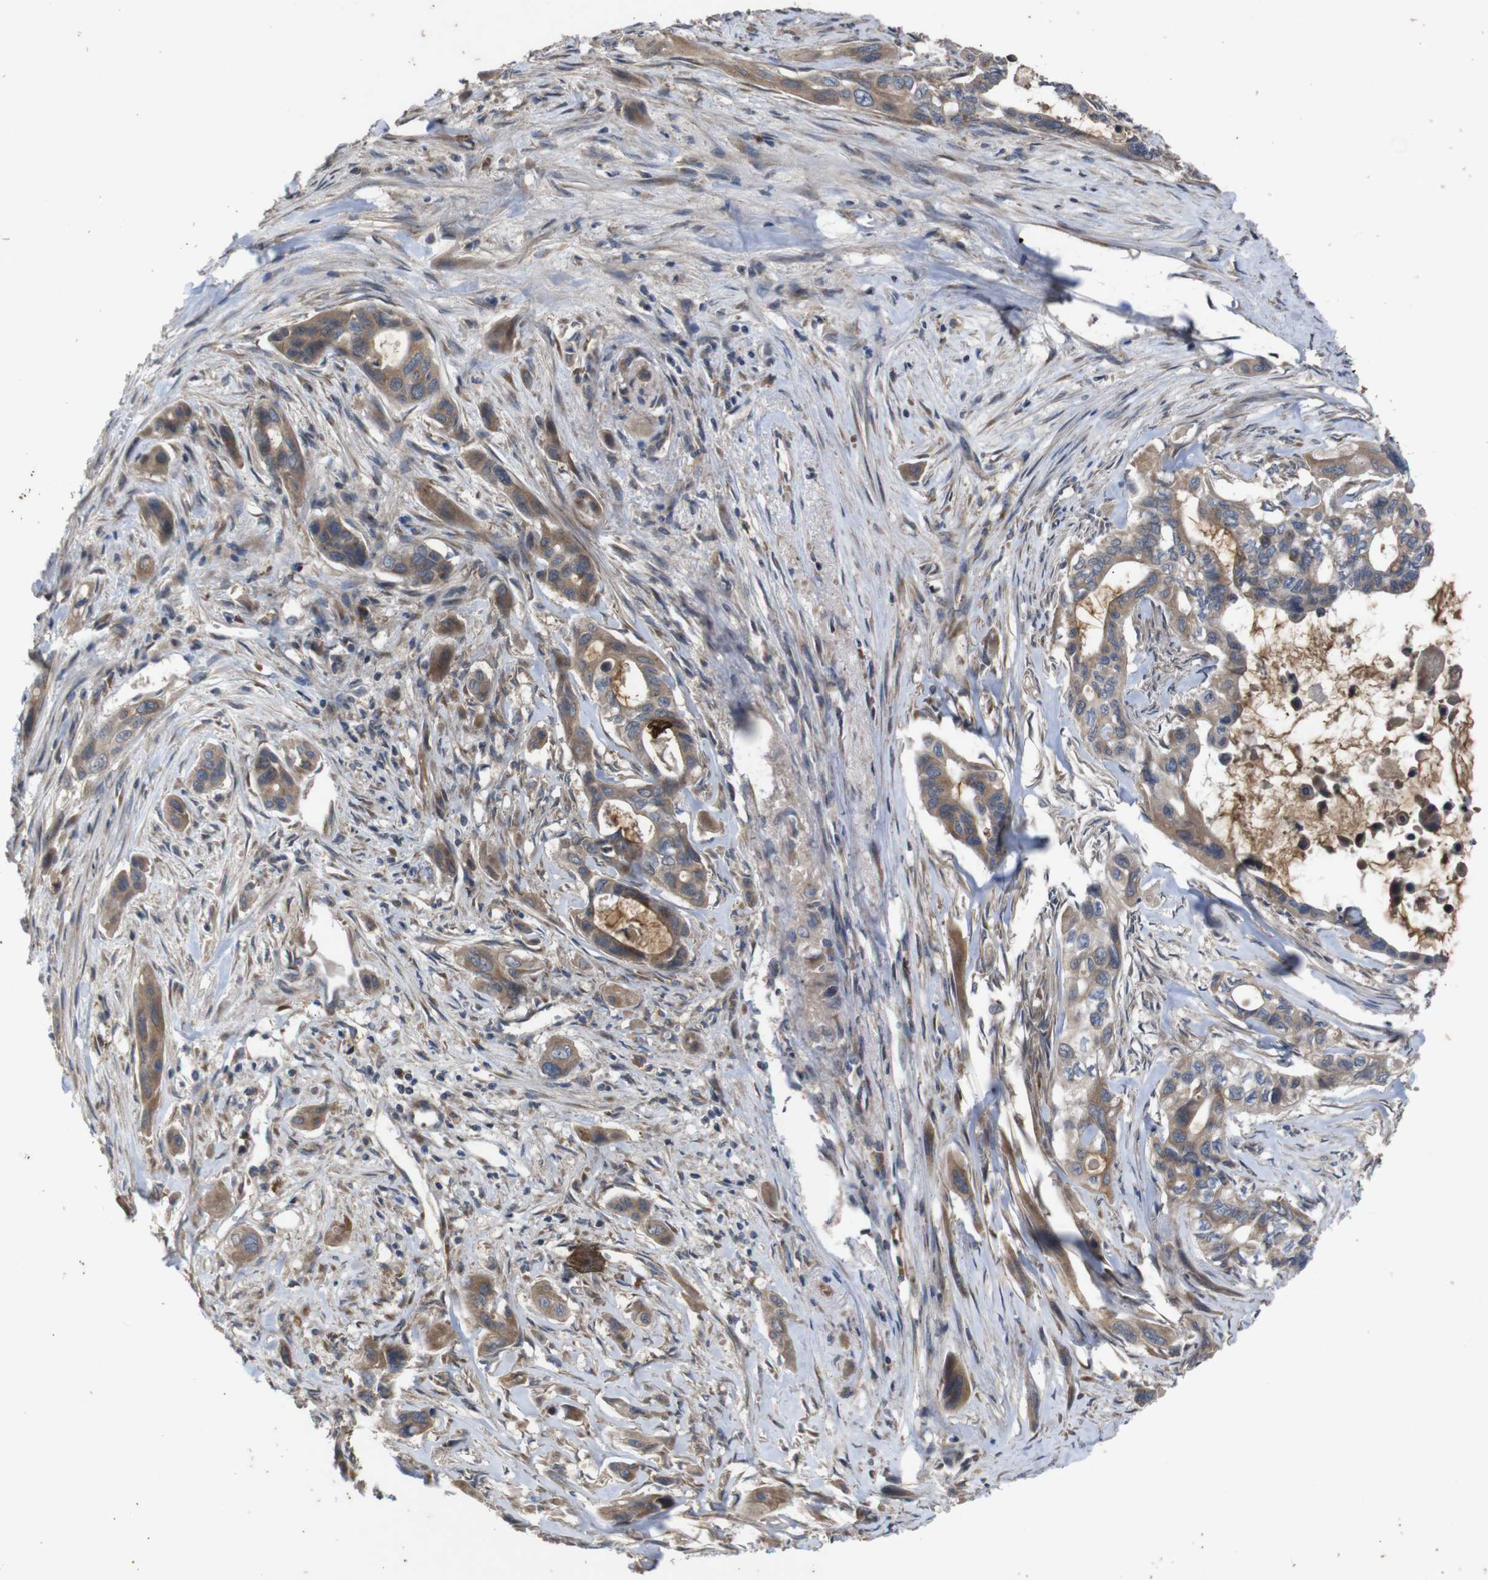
{"staining": {"intensity": "moderate", "quantity": ">75%", "location": "cytoplasmic/membranous"}, "tissue": "pancreatic cancer", "cell_type": "Tumor cells", "image_type": "cancer", "snomed": [{"axis": "morphology", "description": "Adenocarcinoma, NOS"}, {"axis": "topography", "description": "Pancreas"}], "caption": "Pancreatic cancer stained with a brown dye exhibits moderate cytoplasmic/membranous positive staining in about >75% of tumor cells.", "gene": "PTPN1", "patient": {"sex": "male", "age": 73}}